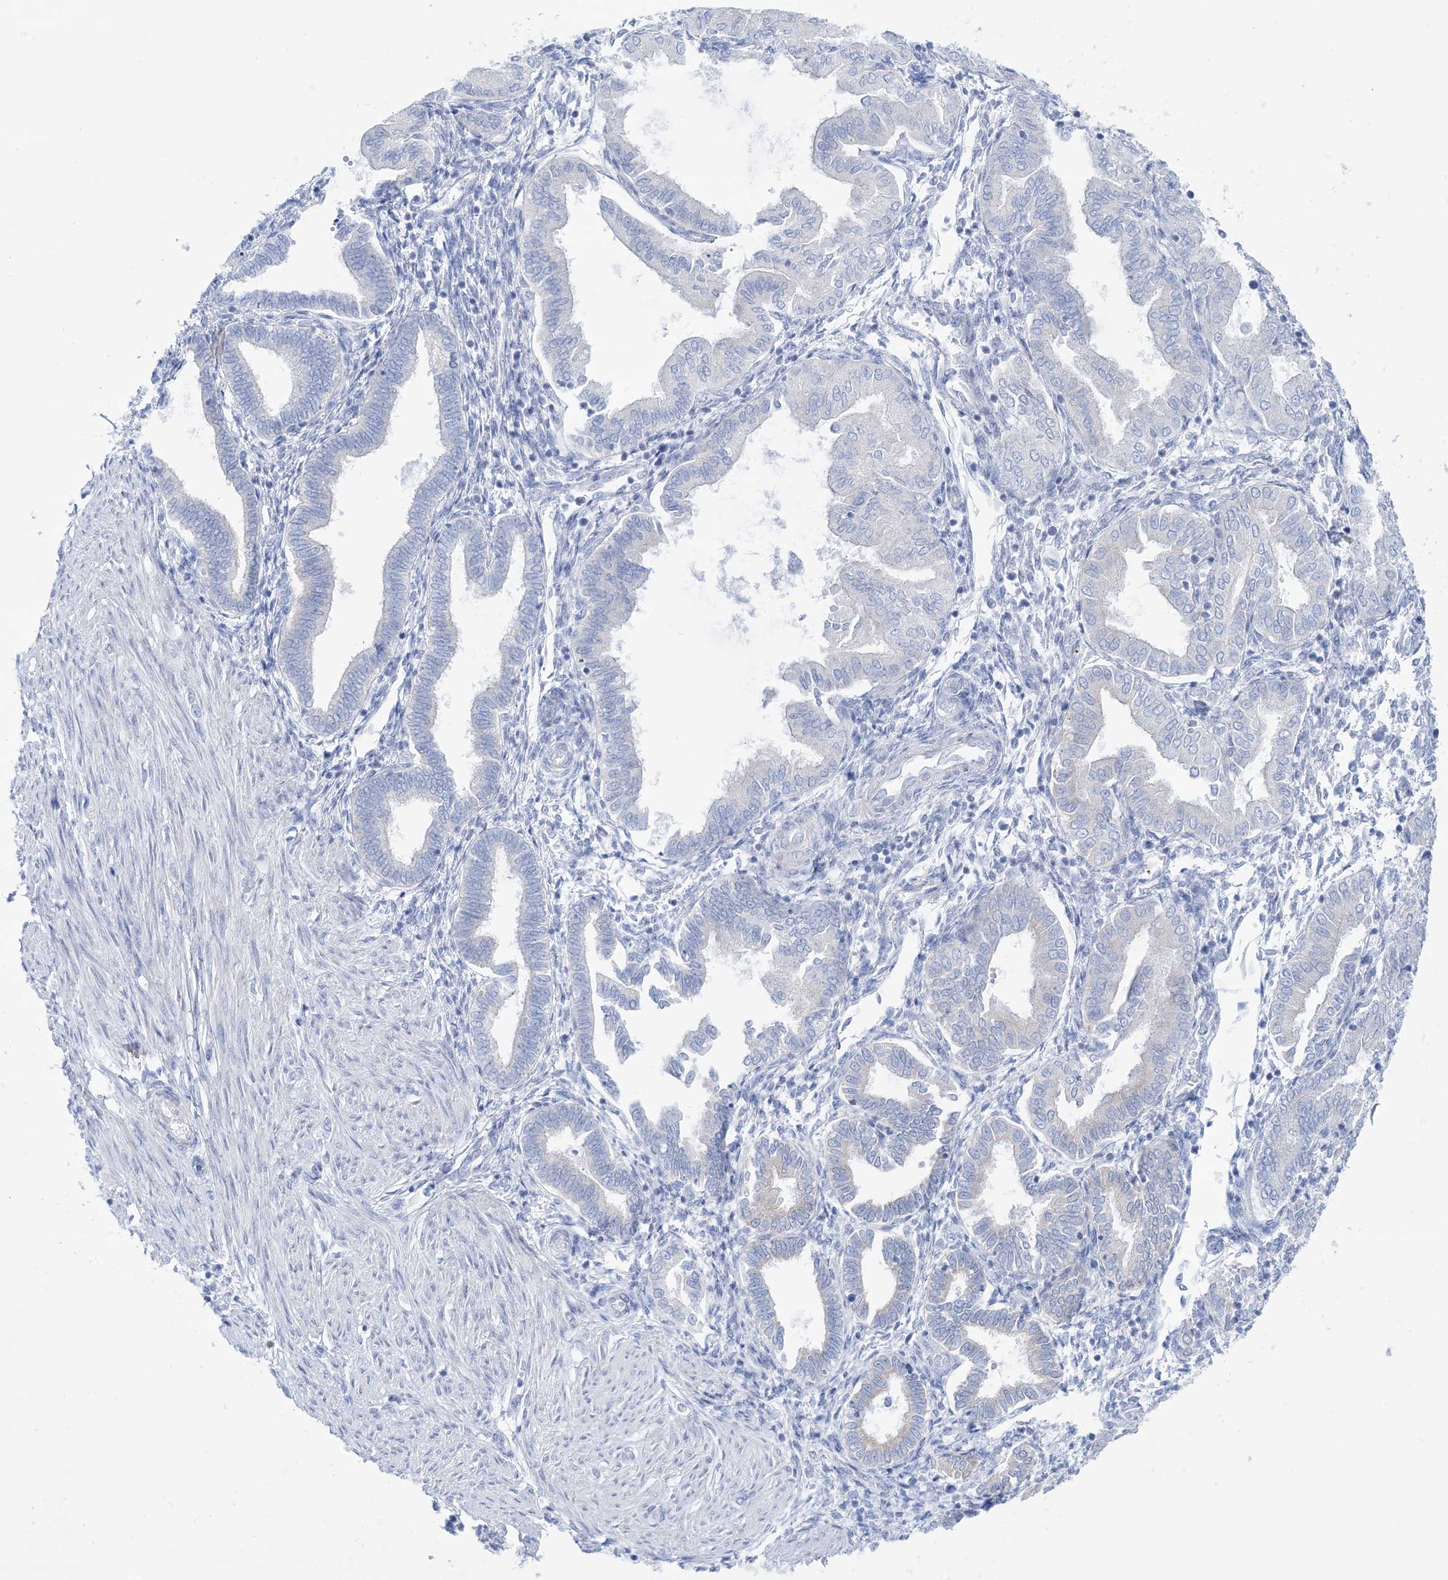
{"staining": {"intensity": "negative", "quantity": "none", "location": "none"}, "tissue": "endometrium", "cell_type": "Cells in endometrial stroma", "image_type": "normal", "snomed": [{"axis": "morphology", "description": "Normal tissue, NOS"}, {"axis": "topography", "description": "Endometrium"}], "caption": "Cells in endometrial stroma are negative for brown protein staining in unremarkable endometrium. Nuclei are stained in blue.", "gene": "ATP11C", "patient": {"sex": "female", "age": 53}}